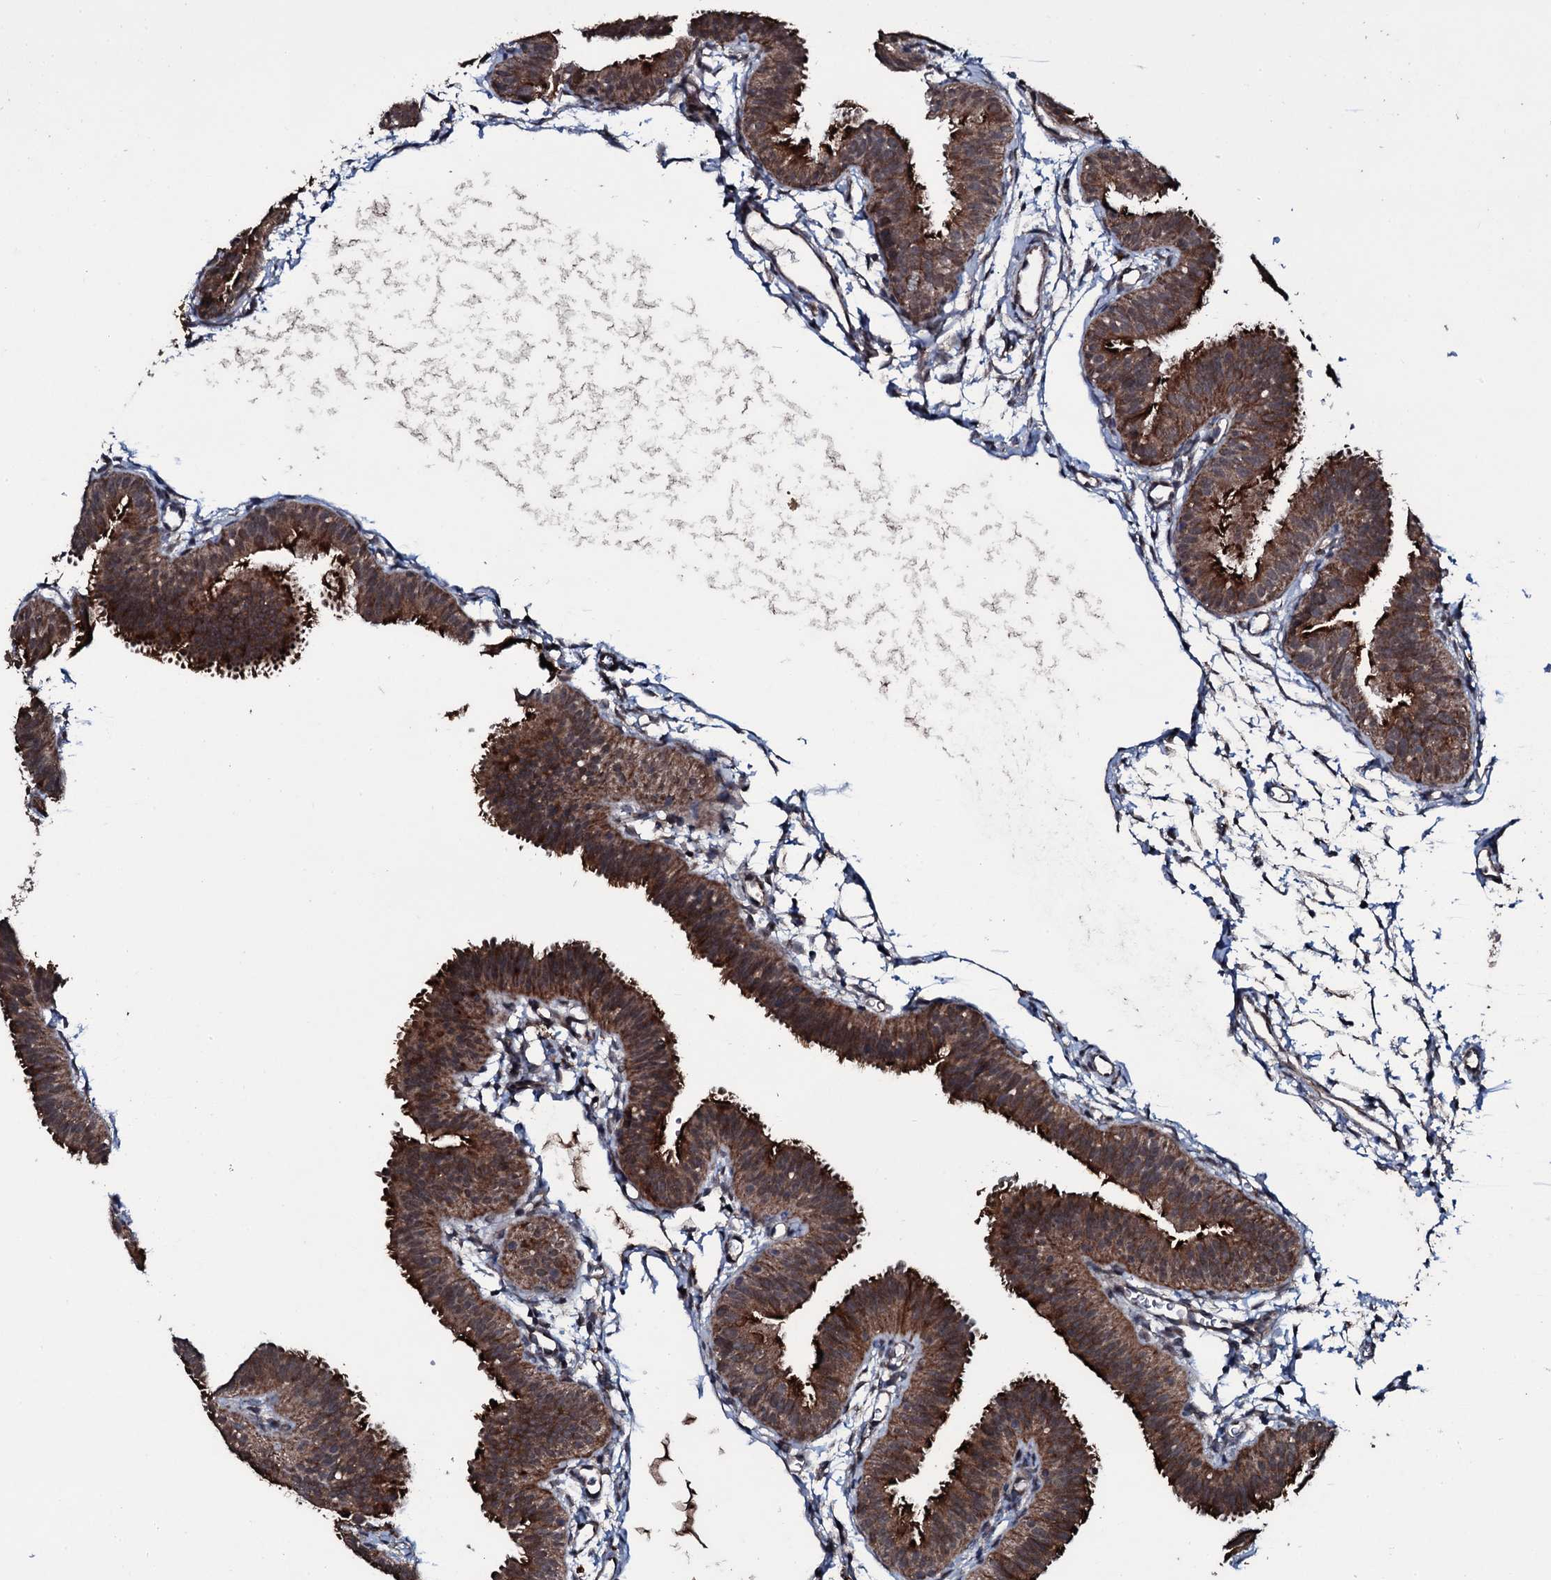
{"staining": {"intensity": "moderate", "quantity": ">75%", "location": "cytoplasmic/membranous"}, "tissue": "fallopian tube", "cell_type": "Glandular cells", "image_type": "normal", "snomed": [{"axis": "morphology", "description": "Normal tissue, NOS"}, {"axis": "topography", "description": "Fallopian tube"}], "caption": "Brown immunohistochemical staining in benign human fallopian tube displays moderate cytoplasmic/membranous positivity in approximately >75% of glandular cells.", "gene": "MRPS31", "patient": {"sex": "female", "age": 35}}